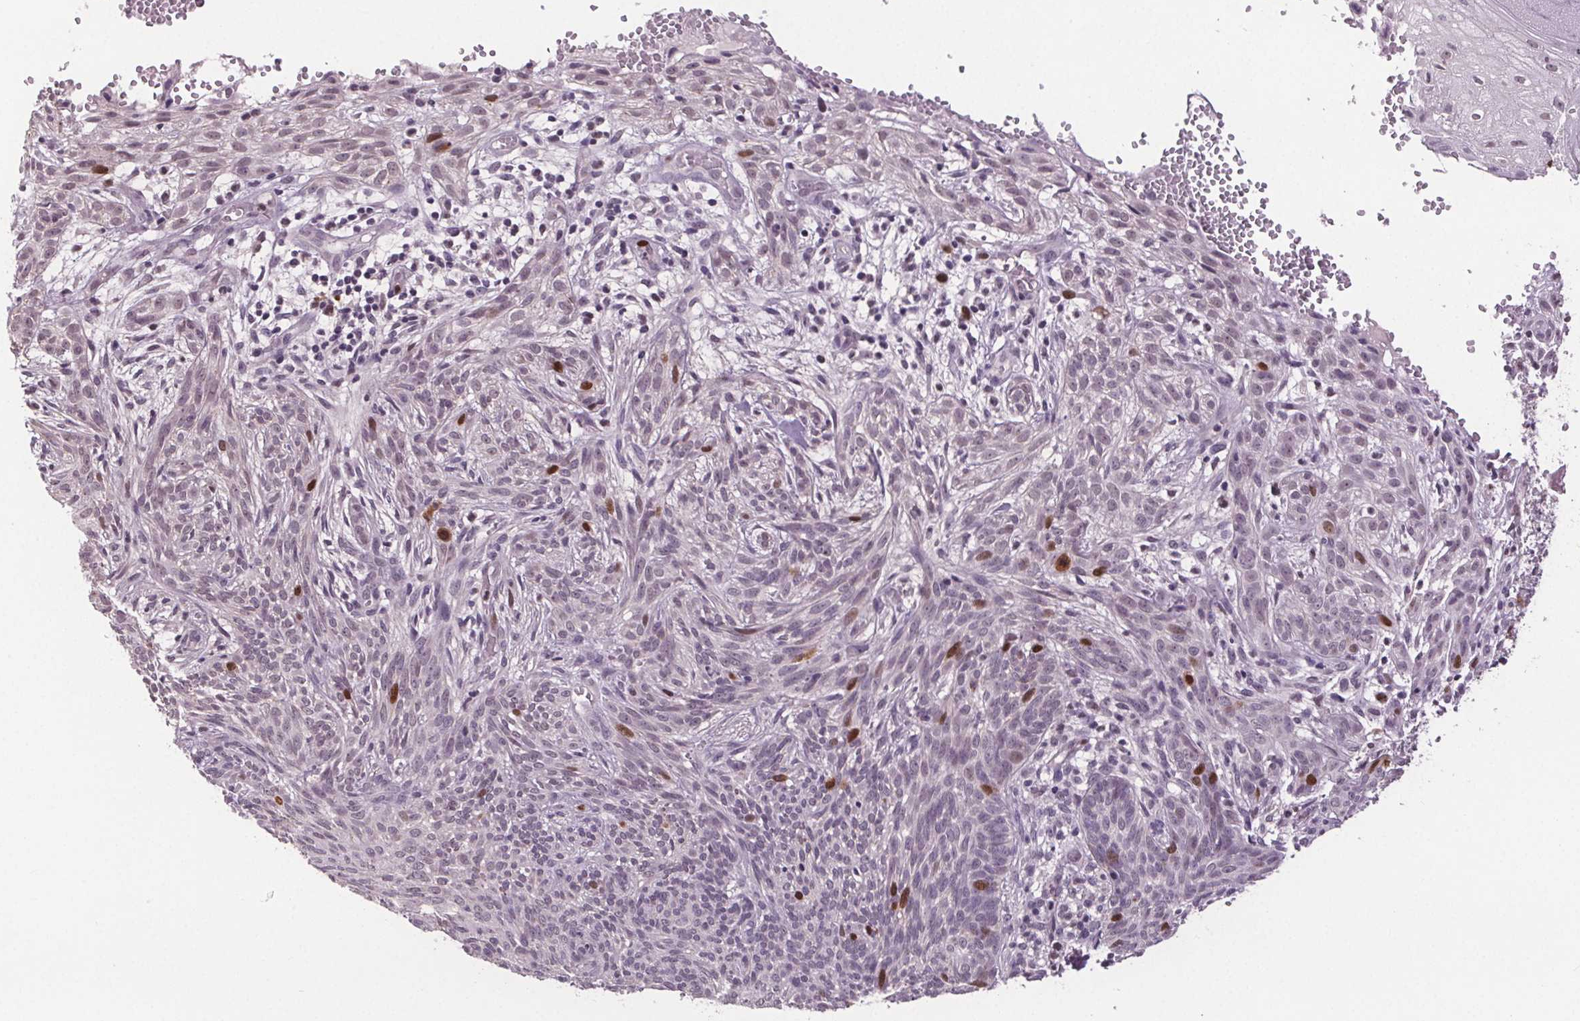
{"staining": {"intensity": "strong", "quantity": "<25%", "location": "nuclear"}, "tissue": "skin cancer", "cell_type": "Tumor cells", "image_type": "cancer", "snomed": [{"axis": "morphology", "description": "Basal cell carcinoma"}, {"axis": "topography", "description": "Skin"}], "caption": "Immunohistochemical staining of human skin cancer displays medium levels of strong nuclear protein positivity in about <25% of tumor cells.", "gene": "CENPF", "patient": {"sex": "male", "age": 84}}